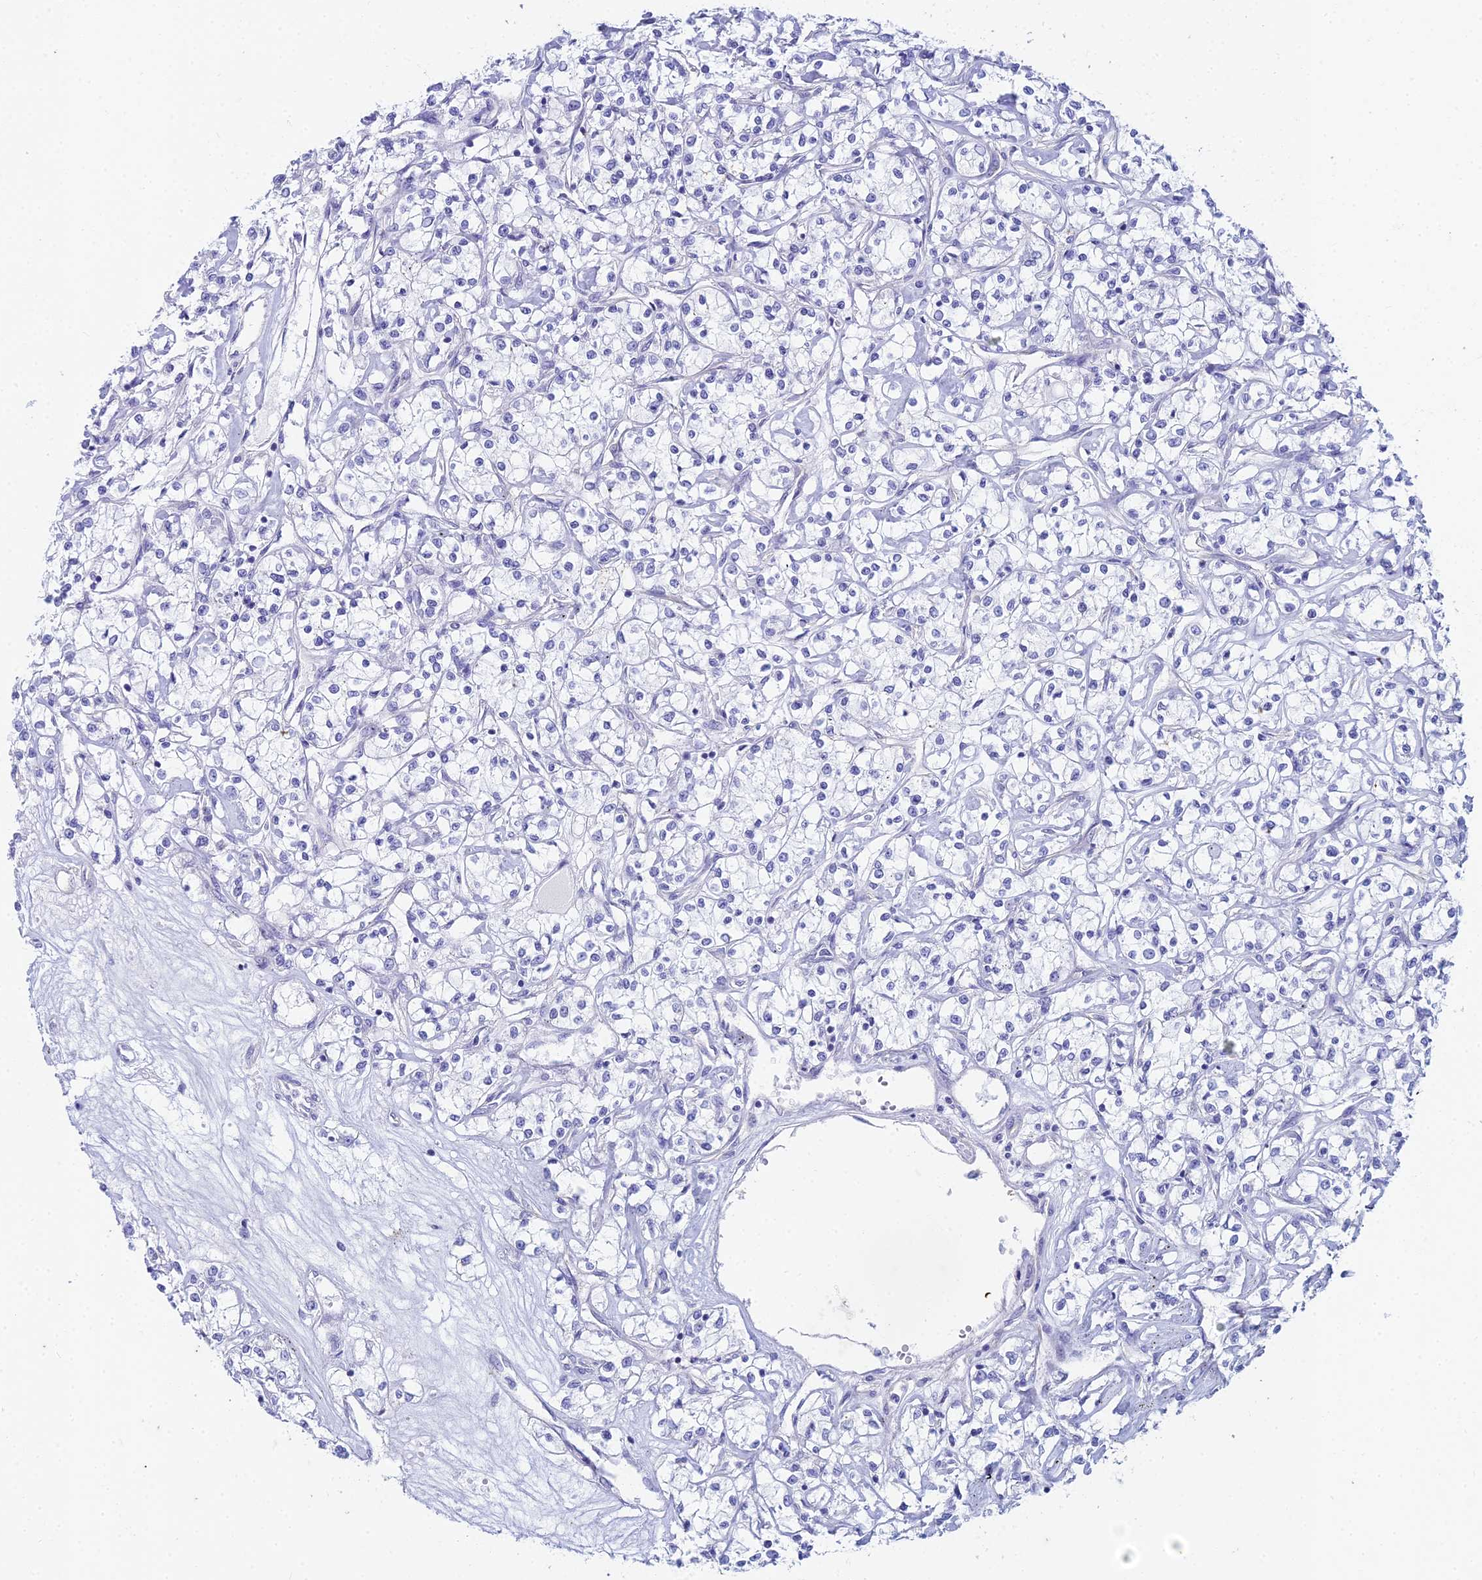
{"staining": {"intensity": "negative", "quantity": "none", "location": "none"}, "tissue": "renal cancer", "cell_type": "Tumor cells", "image_type": "cancer", "snomed": [{"axis": "morphology", "description": "Adenocarcinoma, NOS"}, {"axis": "topography", "description": "Kidney"}], "caption": "An image of renal cancer (adenocarcinoma) stained for a protein shows no brown staining in tumor cells.", "gene": "EEF2KMT", "patient": {"sex": "female", "age": 59}}